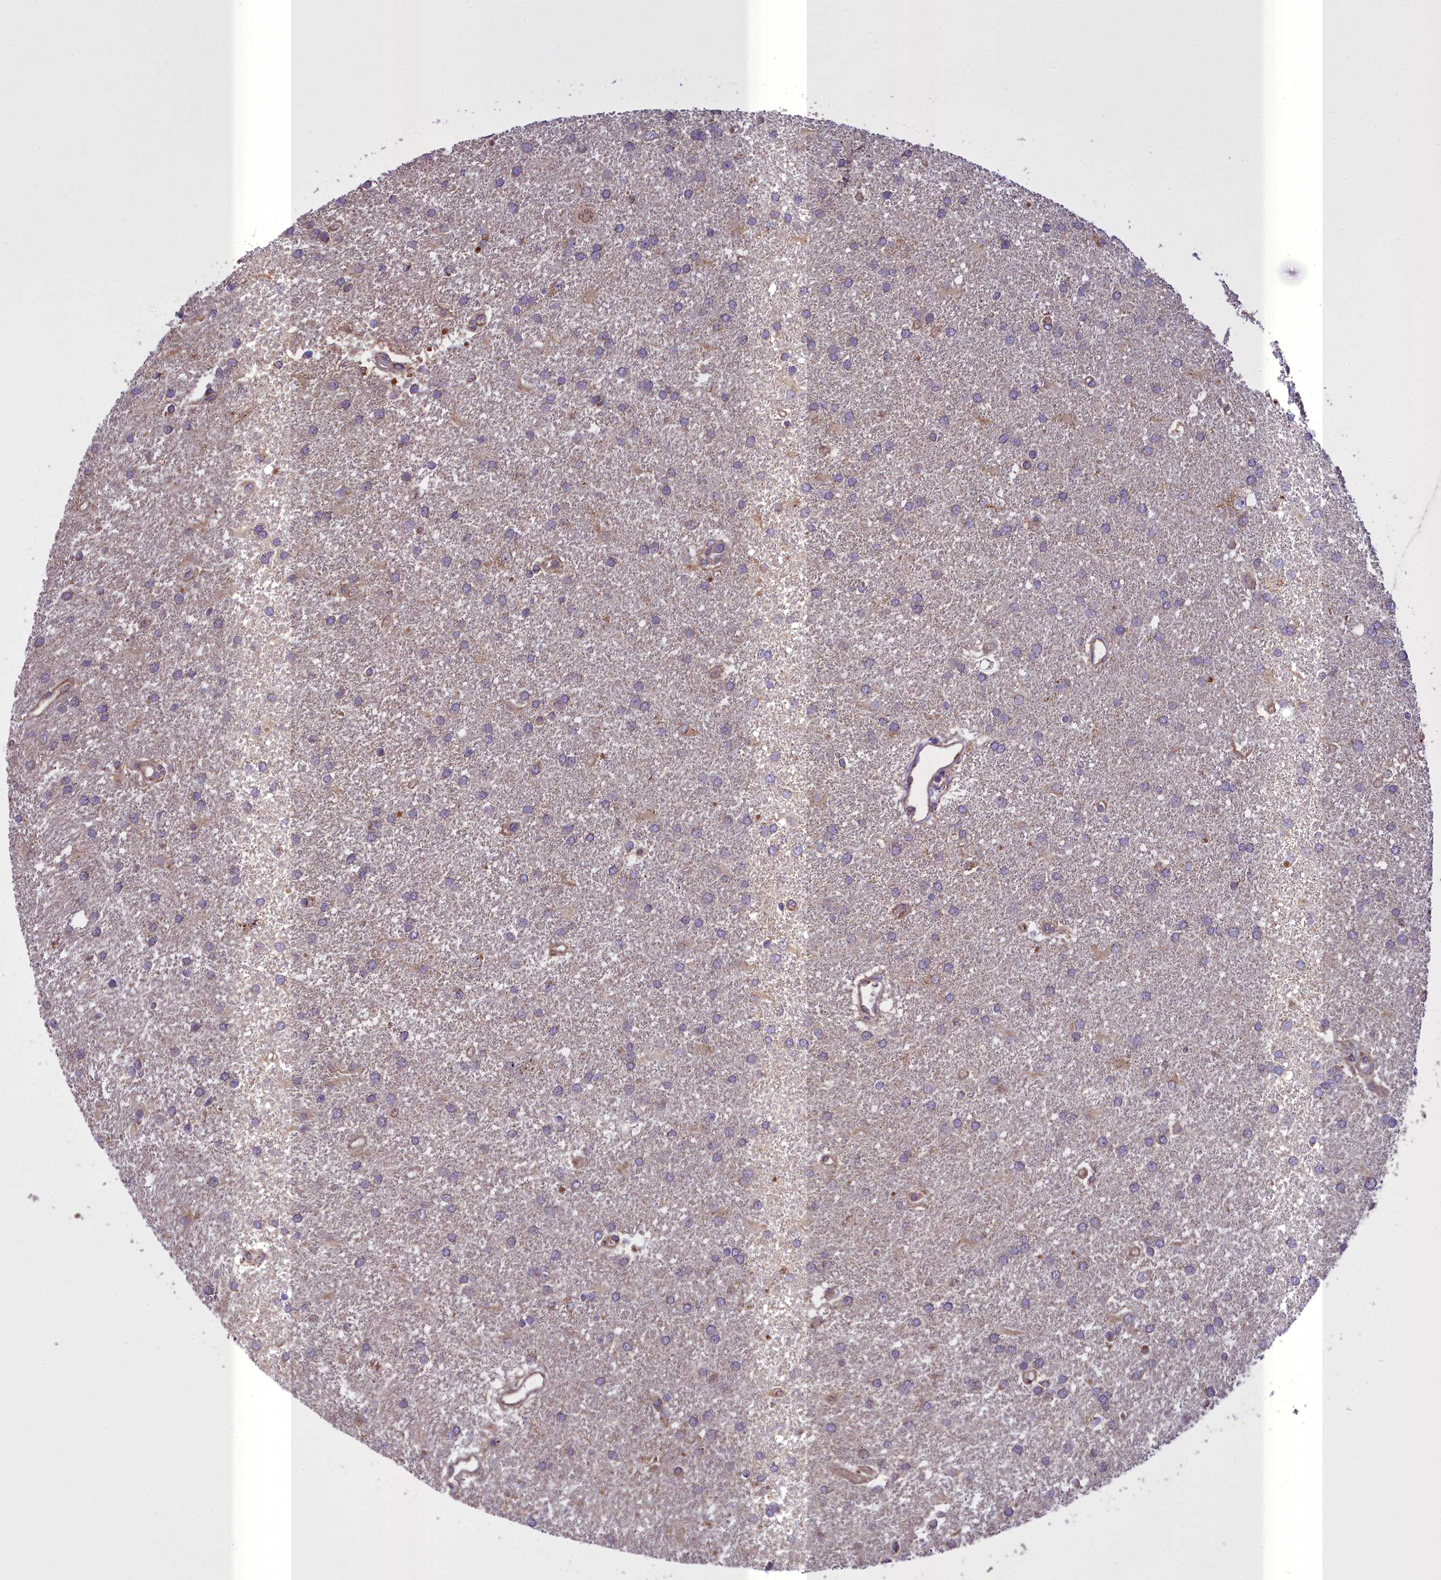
{"staining": {"intensity": "weak", "quantity": "<25%", "location": "cytoplasmic/membranous"}, "tissue": "glioma", "cell_type": "Tumor cells", "image_type": "cancer", "snomed": [{"axis": "morphology", "description": "Glioma, malignant, Low grade"}, {"axis": "topography", "description": "Brain"}], "caption": "The micrograph shows no significant positivity in tumor cells of low-grade glioma (malignant).", "gene": "TBC1D24", "patient": {"sex": "male", "age": 66}}